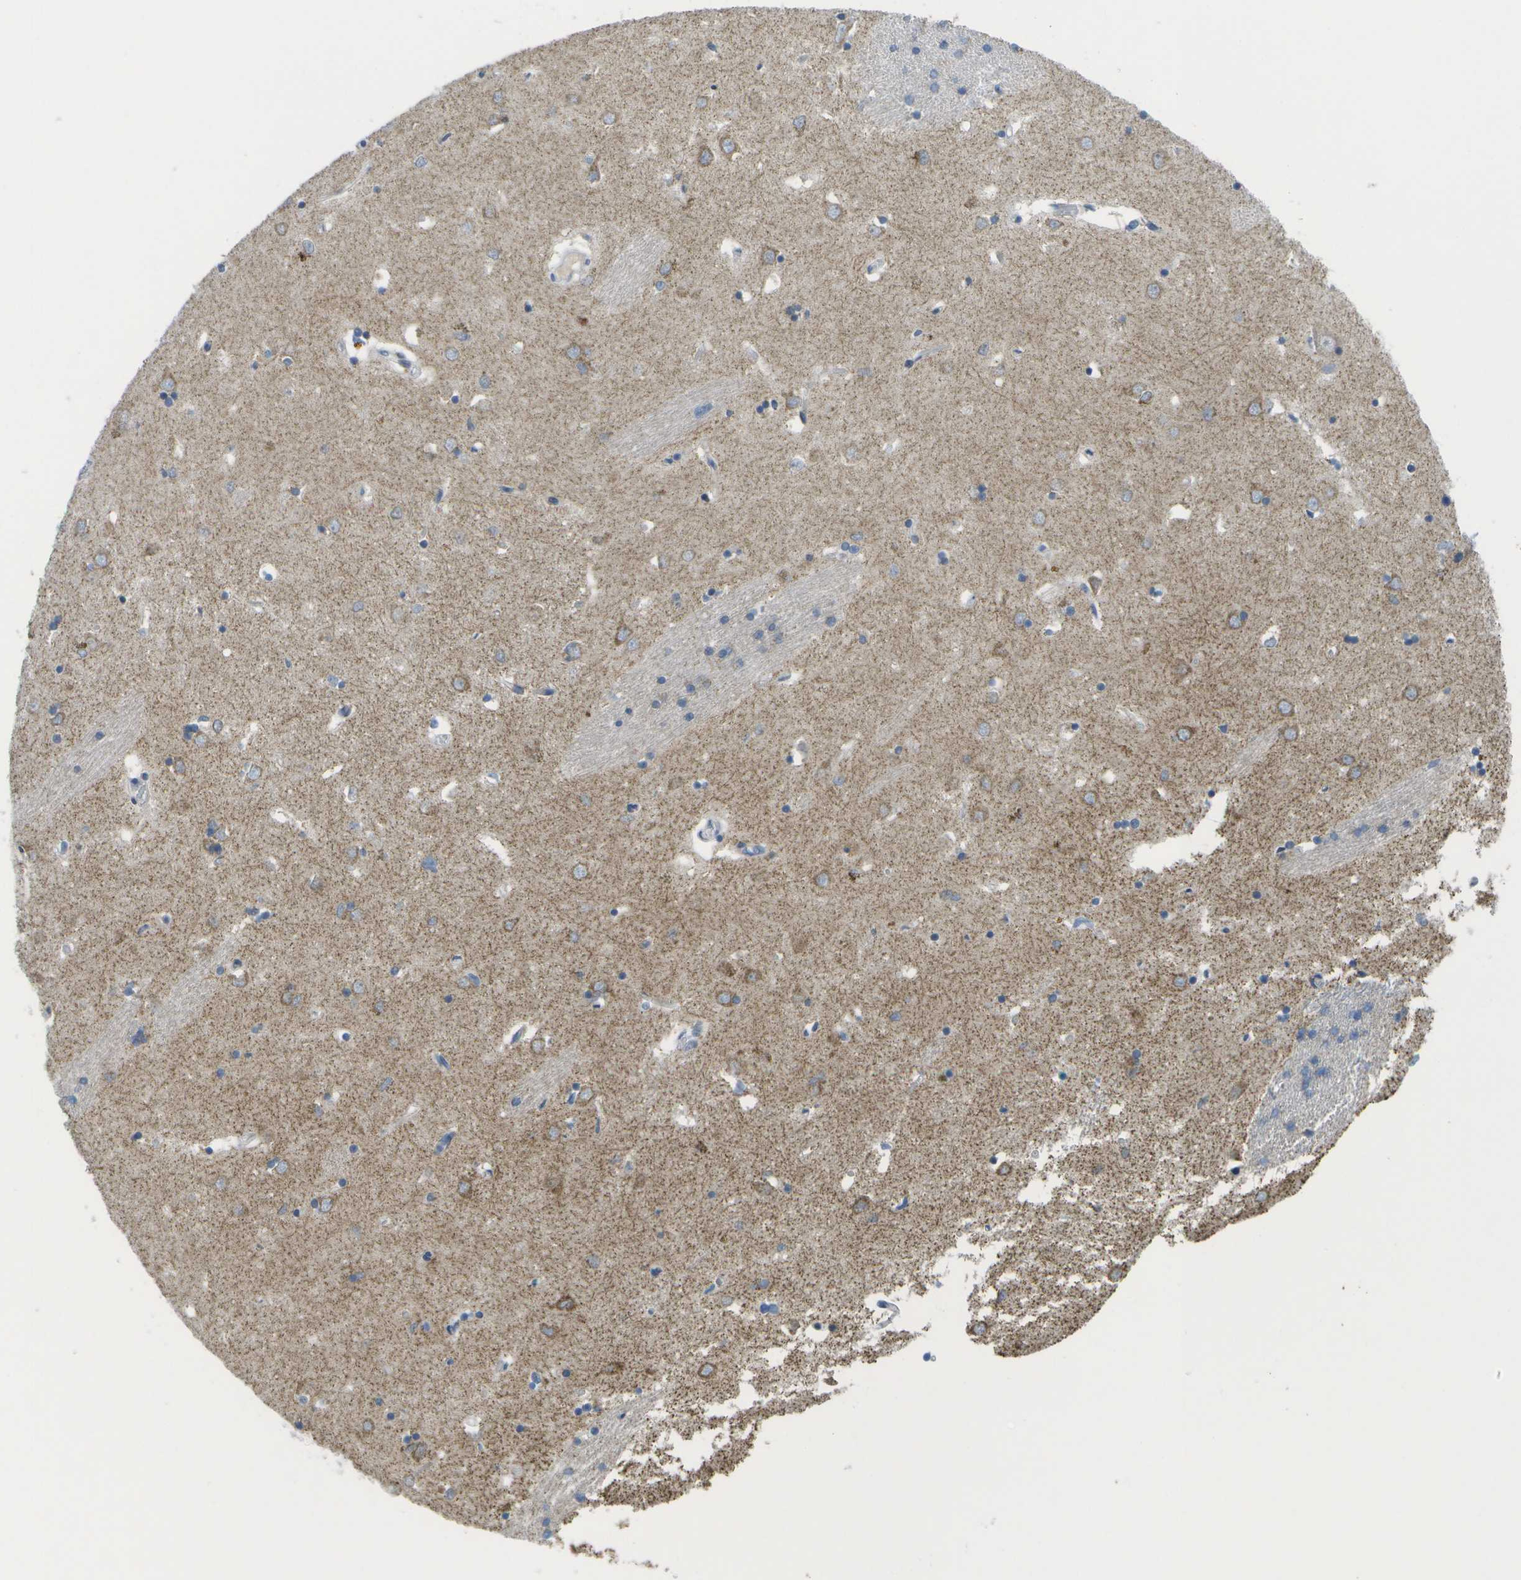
{"staining": {"intensity": "moderate", "quantity": "<25%", "location": "cytoplasmic/membranous"}, "tissue": "caudate", "cell_type": "Glial cells", "image_type": "normal", "snomed": [{"axis": "morphology", "description": "Normal tissue, NOS"}, {"axis": "topography", "description": "Lateral ventricle wall"}], "caption": "Caudate was stained to show a protein in brown. There is low levels of moderate cytoplasmic/membranous positivity in about <25% of glial cells. The protein is shown in brown color, while the nuclei are stained blue.", "gene": "TMEM223", "patient": {"sex": "female", "age": 19}}